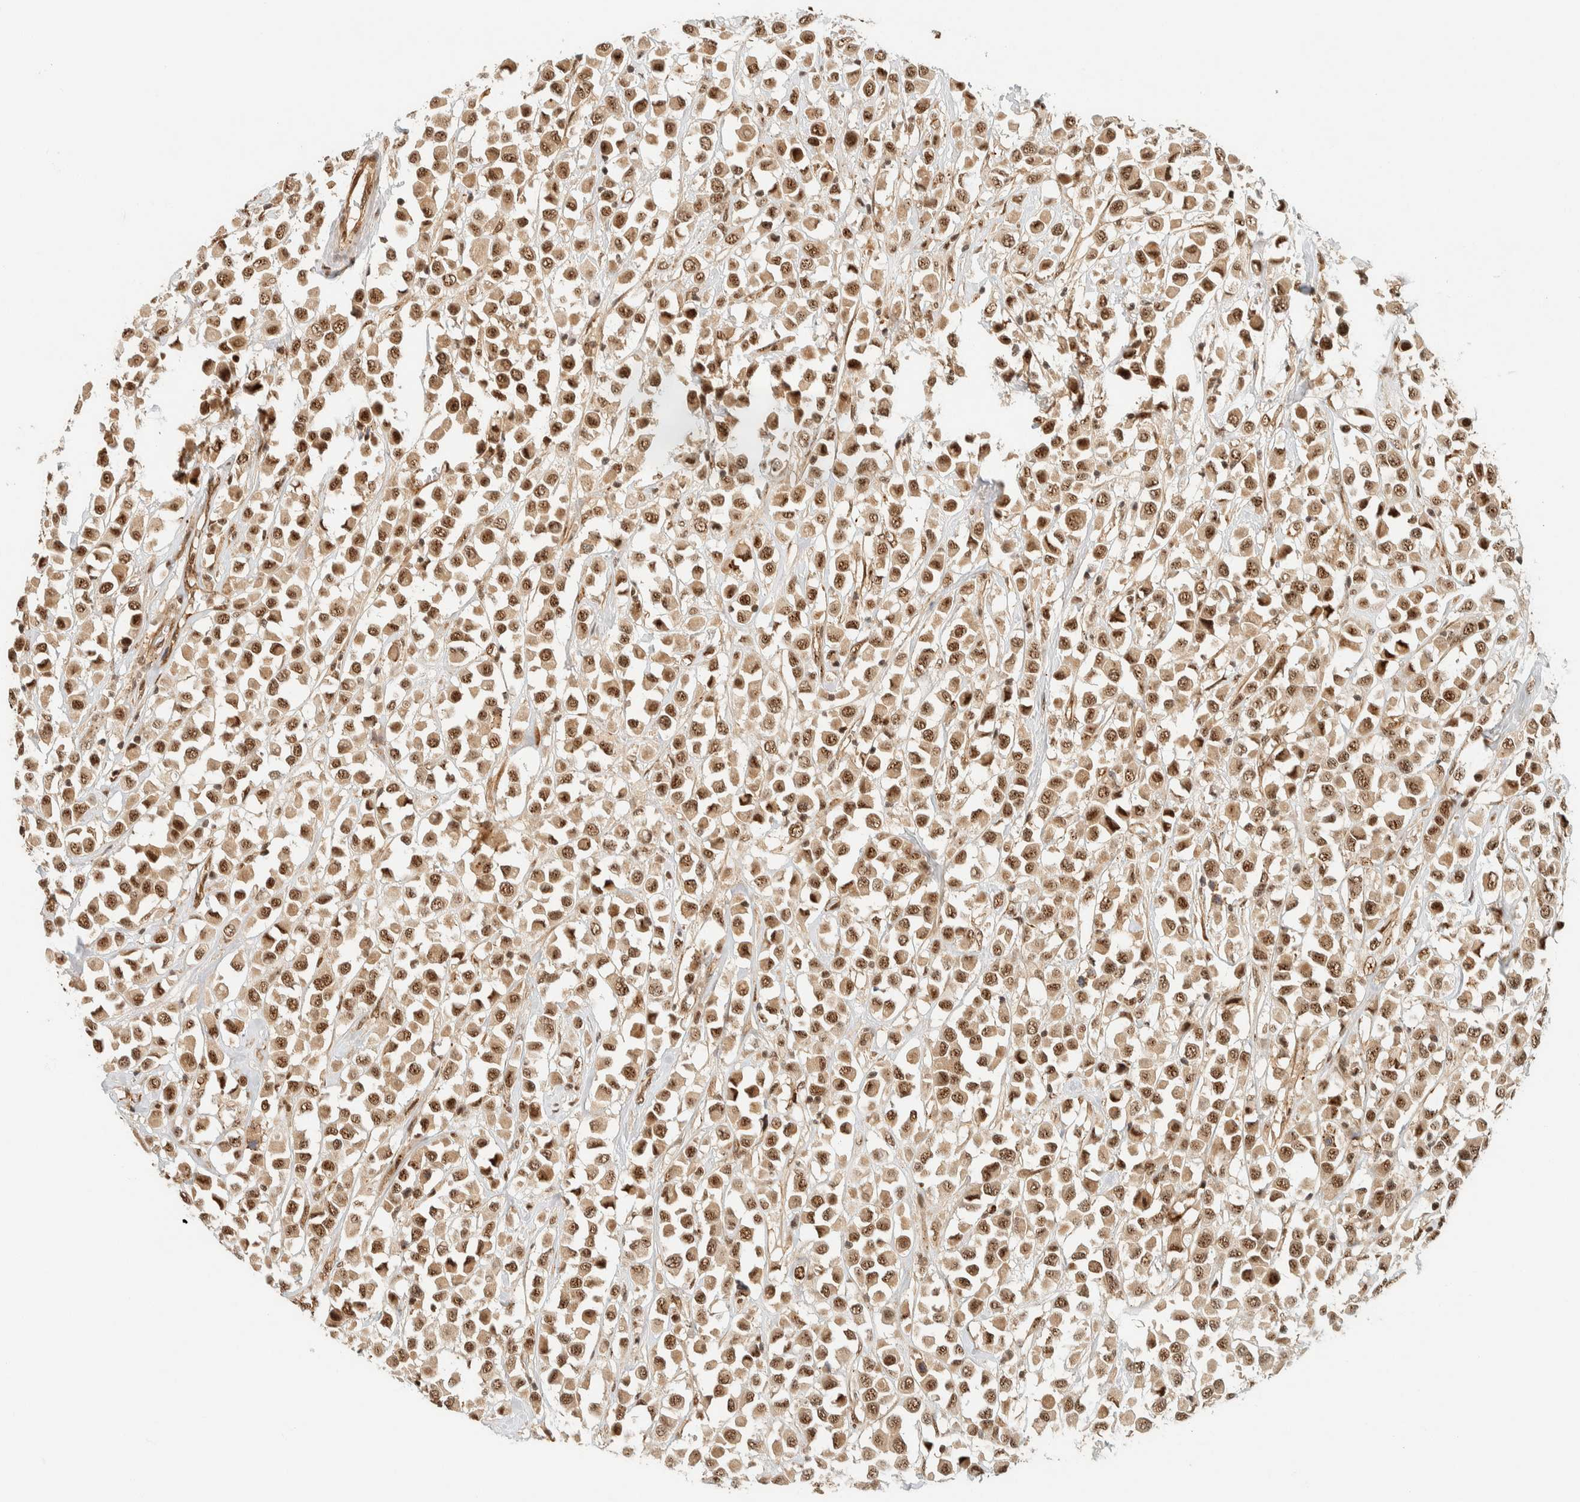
{"staining": {"intensity": "moderate", "quantity": ">75%", "location": "nuclear"}, "tissue": "breast cancer", "cell_type": "Tumor cells", "image_type": "cancer", "snomed": [{"axis": "morphology", "description": "Duct carcinoma"}, {"axis": "topography", "description": "Breast"}], "caption": "Immunohistochemistry of infiltrating ductal carcinoma (breast) displays medium levels of moderate nuclear expression in about >75% of tumor cells.", "gene": "SIK1", "patient": {"sex": "female", "age": 61}}